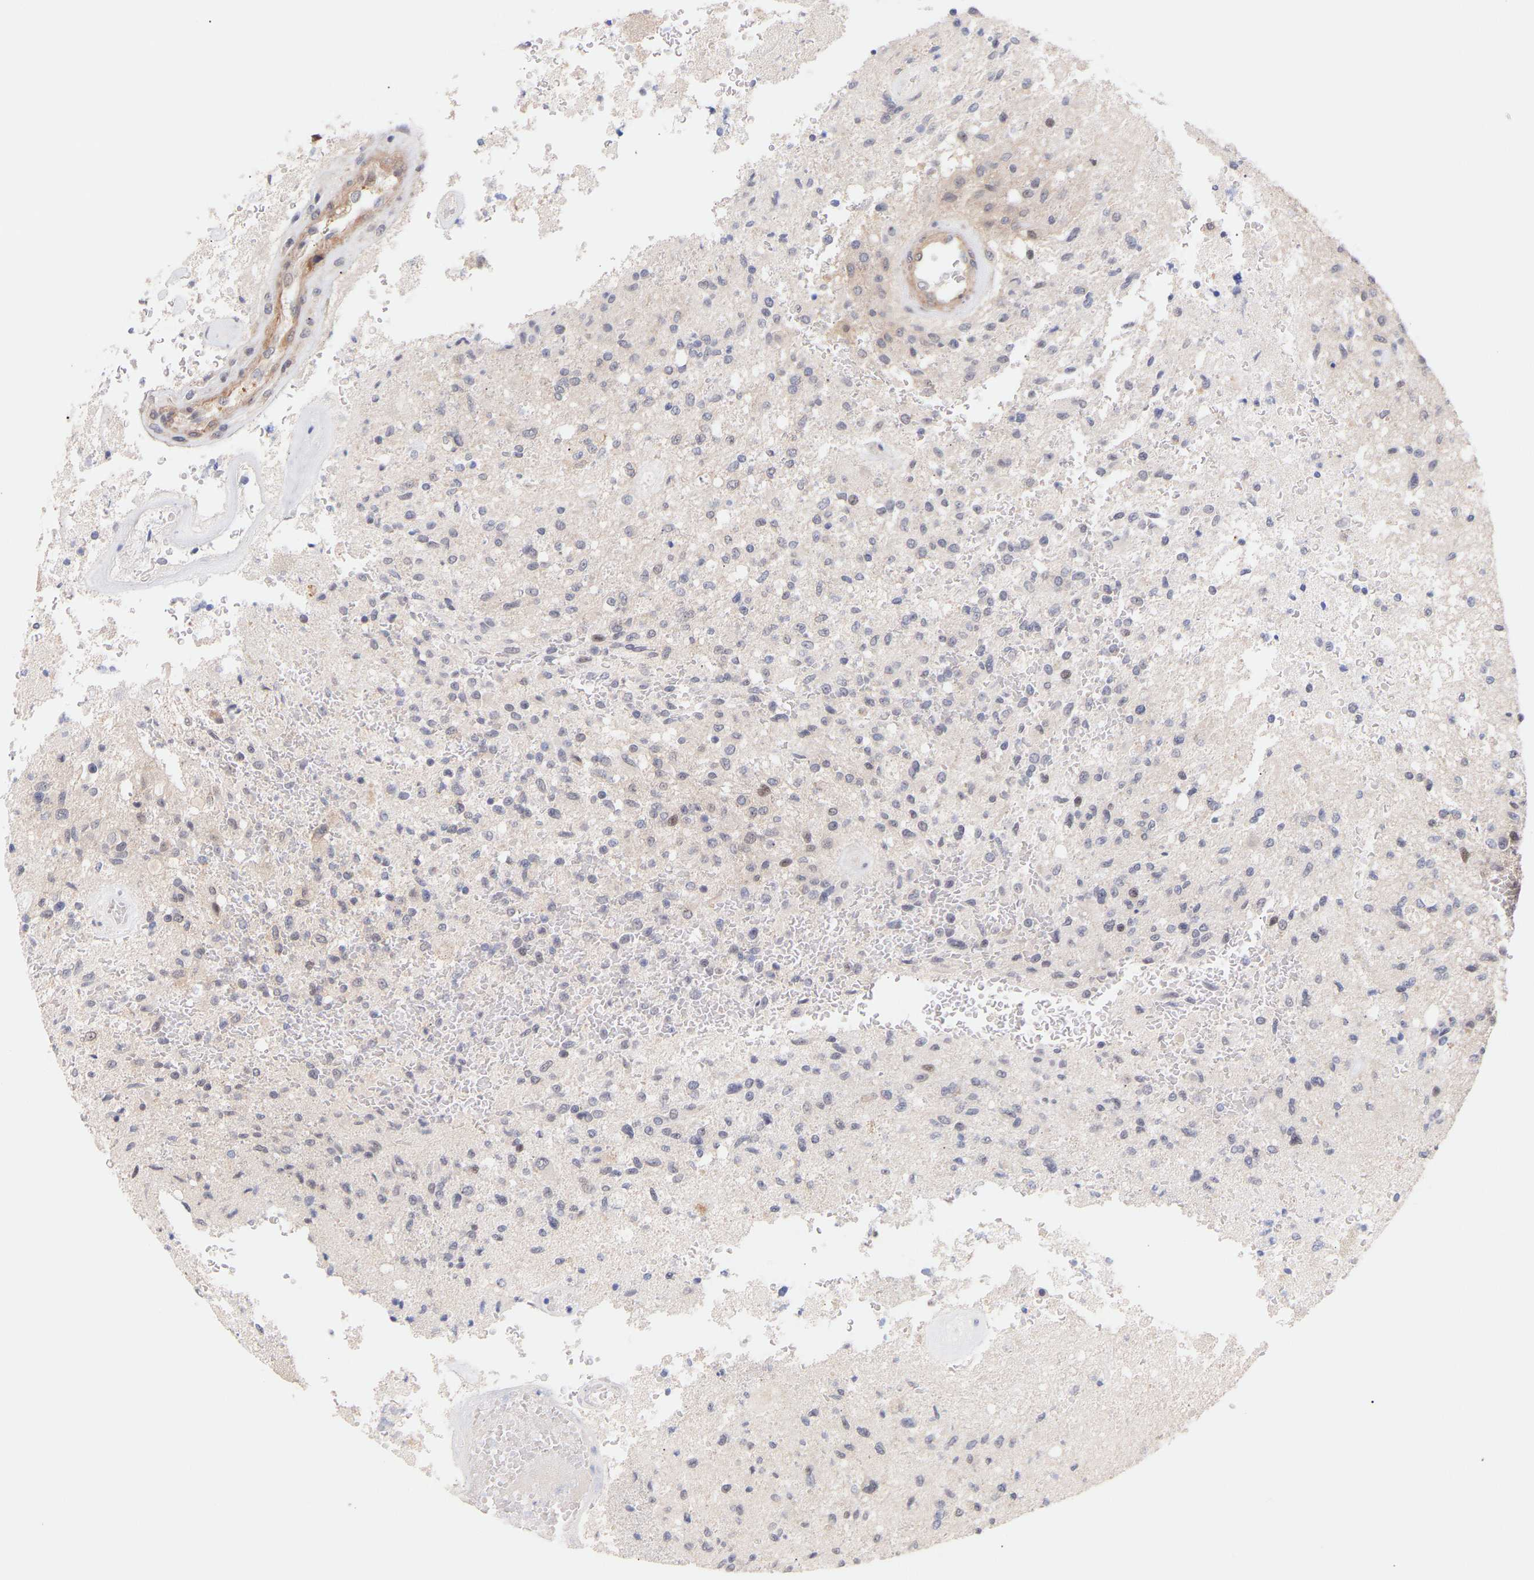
{"staining": {"intensity": "negative", "quantity": "none", "location": "none"}, "tissue": "glioma", "cell_type": "Tumor cells", "image_type": "cancer", "snomed": [{"axis": "morphology", "description": "Normal tissue, NOS"}, {"axis": "morphology", "description": "Glioma, malignant, High grade"}, {"axis": "topography", "description": "Cerebral cortex"}], "caption": "Tumor cells show no significant staining in malignant glioma (high-grade).", "gene": "PDLIM5", "patient": {"sex": "male", "age": 77}}